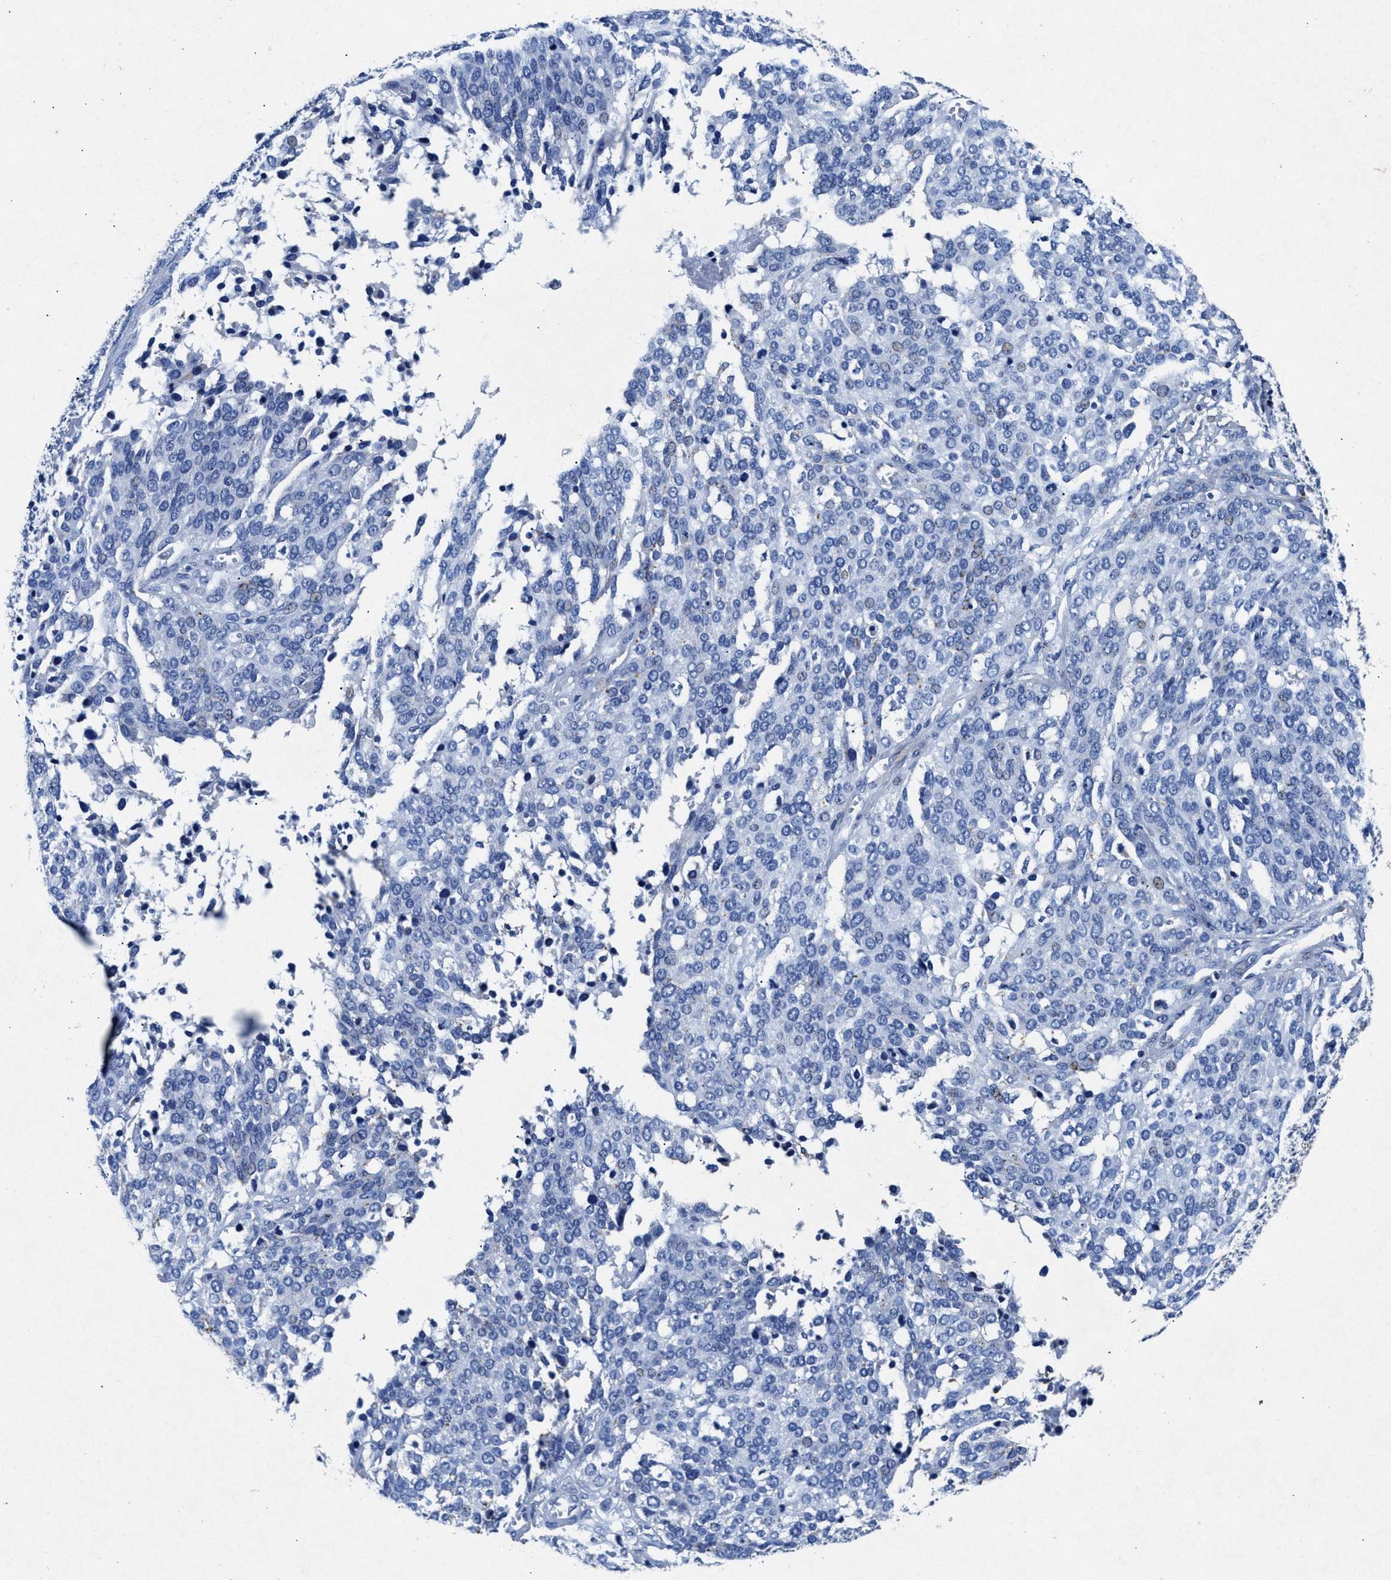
{"staining": {"intensity": "negative", "quantity": "none", "location": "none"}, "tissue": "ovarian cancer", "cell_type": "Tumor cells", "image_type": "cancer", "snomed": [{"axis": "morphology", "description": "Cystadenocarcinoma, serous, NOS"}, {"axis": "topography", "description": "Ovary"}], "caption": "High magnification brightfield microscopy of ovarian serous cystadenocarcinoma stained with DAB (3,3'-diaminobenzidine) (brown) and counterstained with hematoxylin (blue): tumor cells show no significant expression.", "gene": "MAP6", "patient": {"sex": "female", "age": 44}}